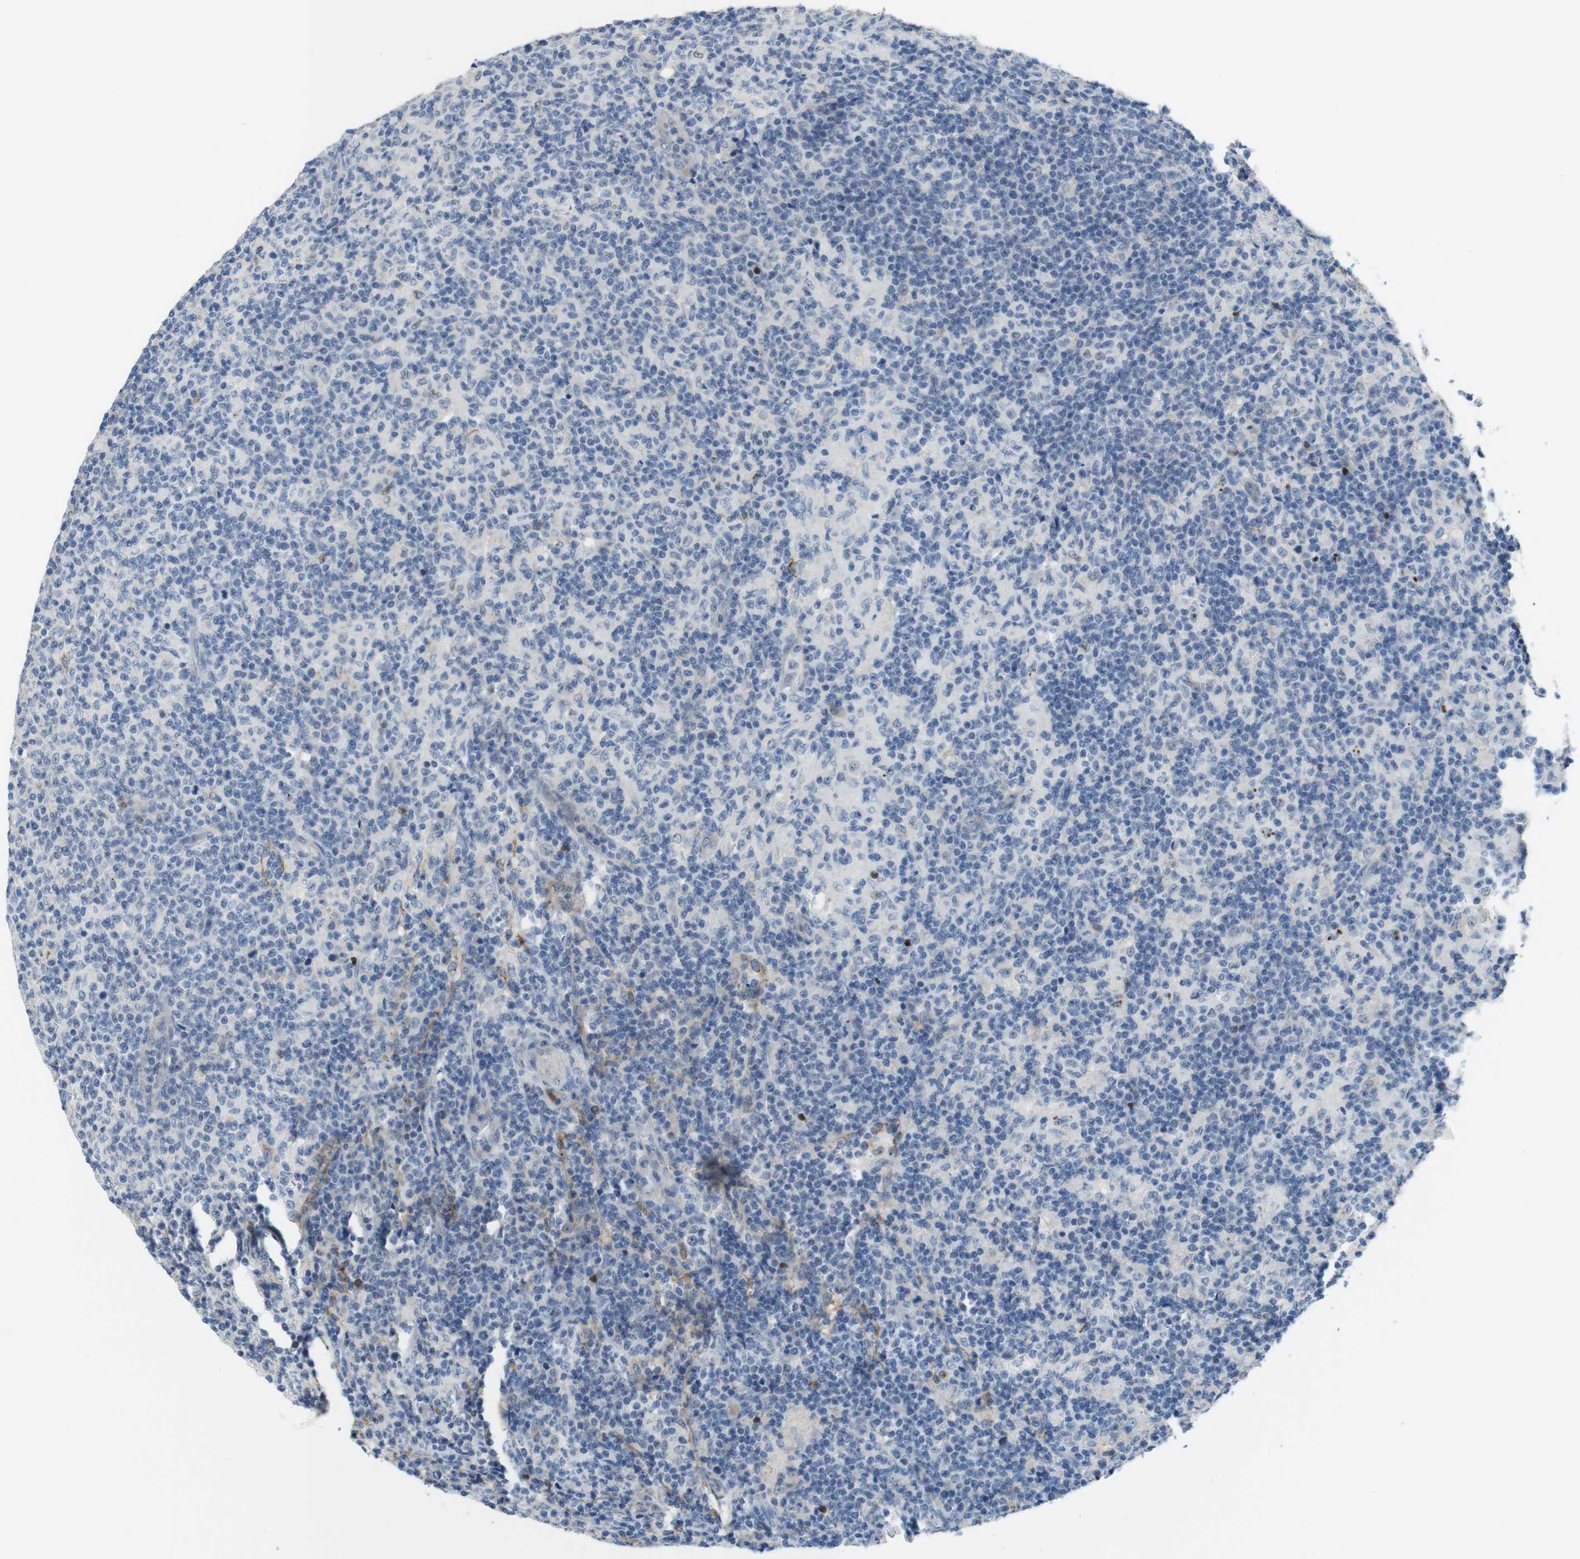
{"staining": {"intensity": "negative", "quantity": "none", "location": "none"}, "tissue": "lymph node", "cell_type": "Germinal center cells", "image_type": "normal", "snomed": [{"axis": "morphology", "description": "Normal tissue, NOS"}, {"axis": "morphology", "description": "Inflammation, NOS"}, {"axis": "topography", "description": "Lymph node"}], "caption": "Protein analysis of normal lymph node reveals no significant expression in germinal center cells.", "gene": "TJP3", "patient": {"sex": "male", "age": 55}}